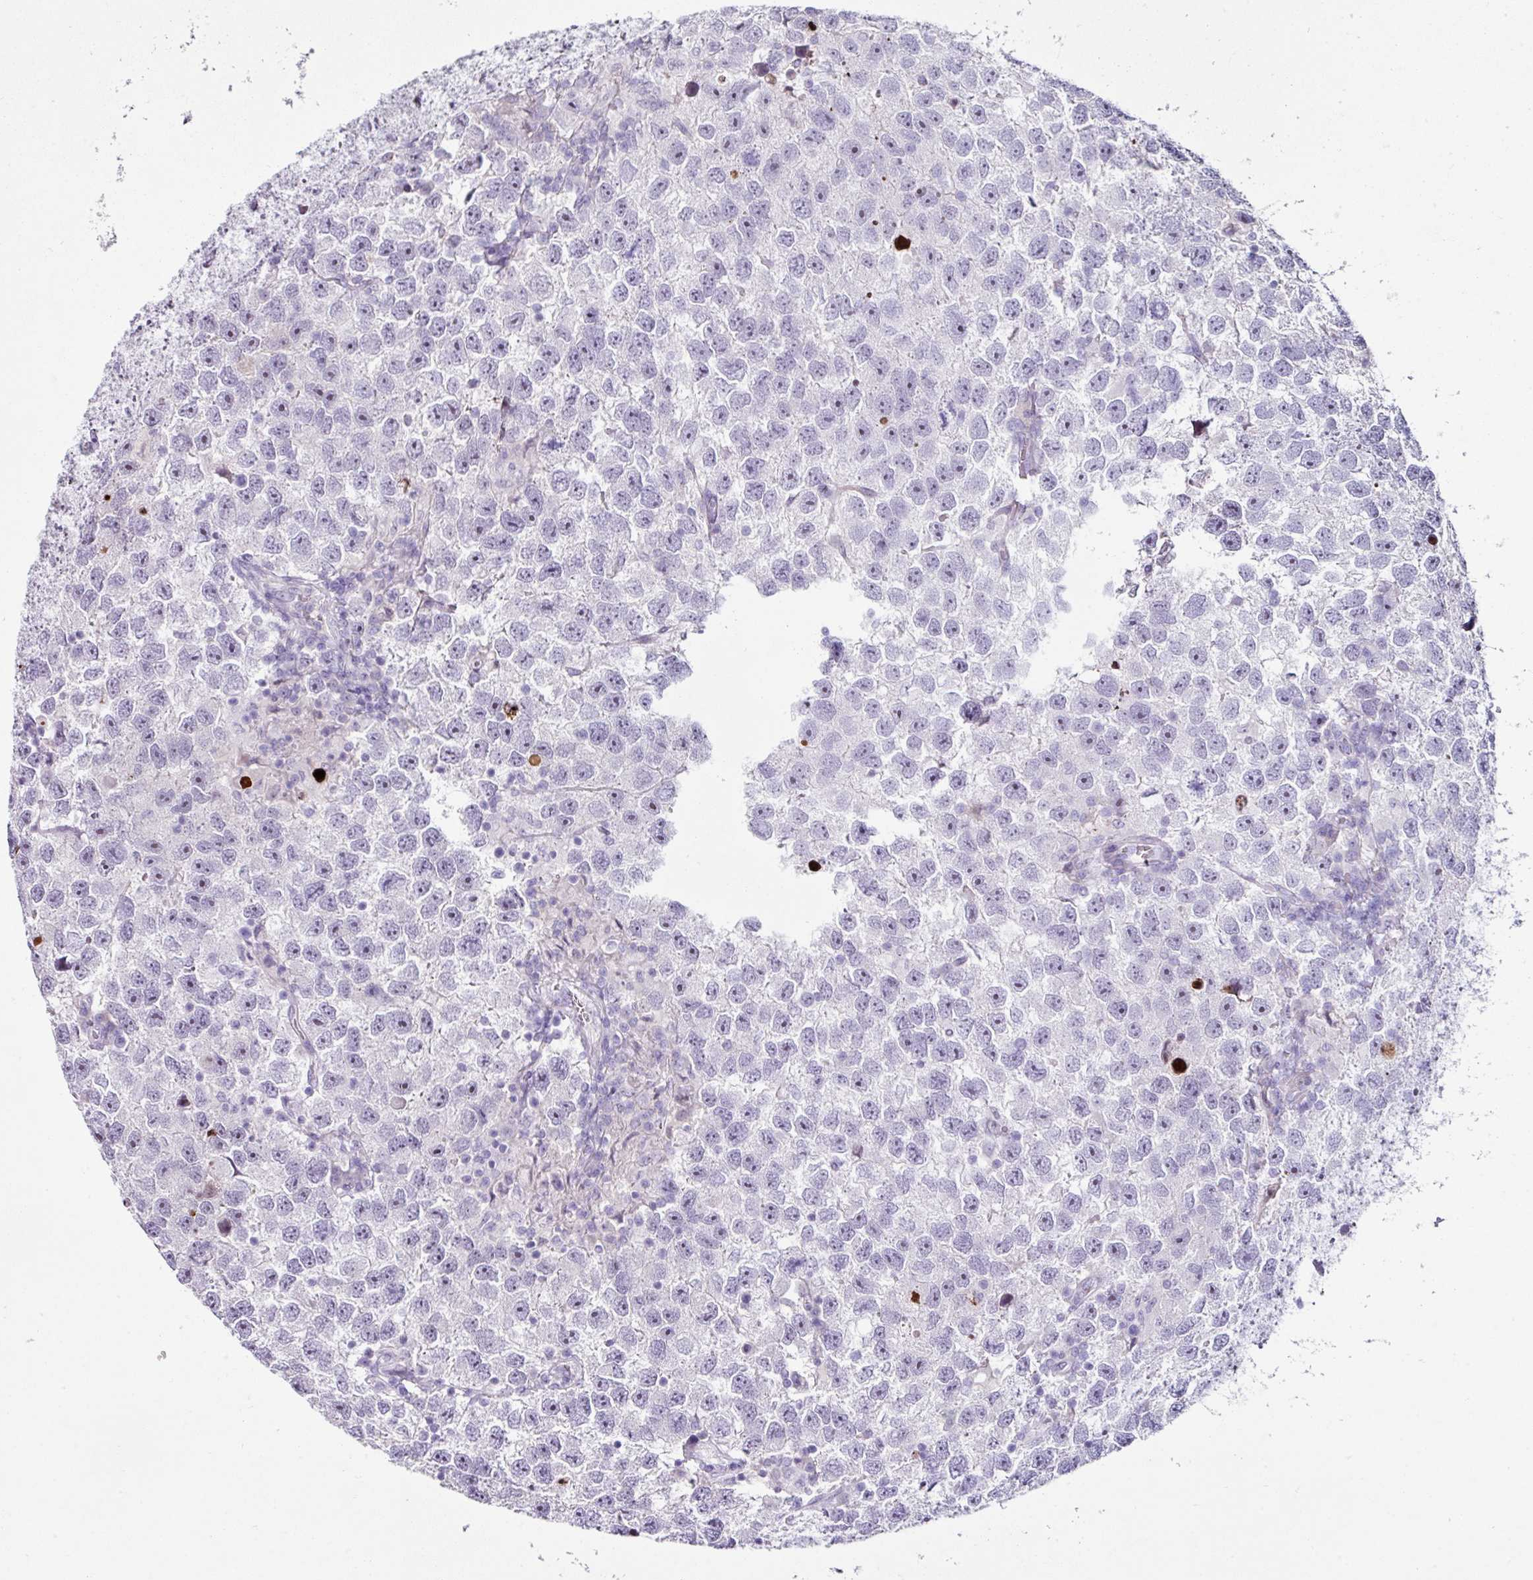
{"staining": {"intensity": "negative", "quantity": "none", "location": "none"}, "tissue": "testis cancer", "cell_type": "Tumor cells", "image_type": "cancer", "snomed": [{"axis": "morphology", "description": "Seminoma, NOS"}, {"axis": "topography", "description": "Testis"}], "caption": "Image shows no significant protein positivity in tumor cells of seminoma (testis).", "gene": "TRA2A", "patient": {"sex": "male", "age": 26}}